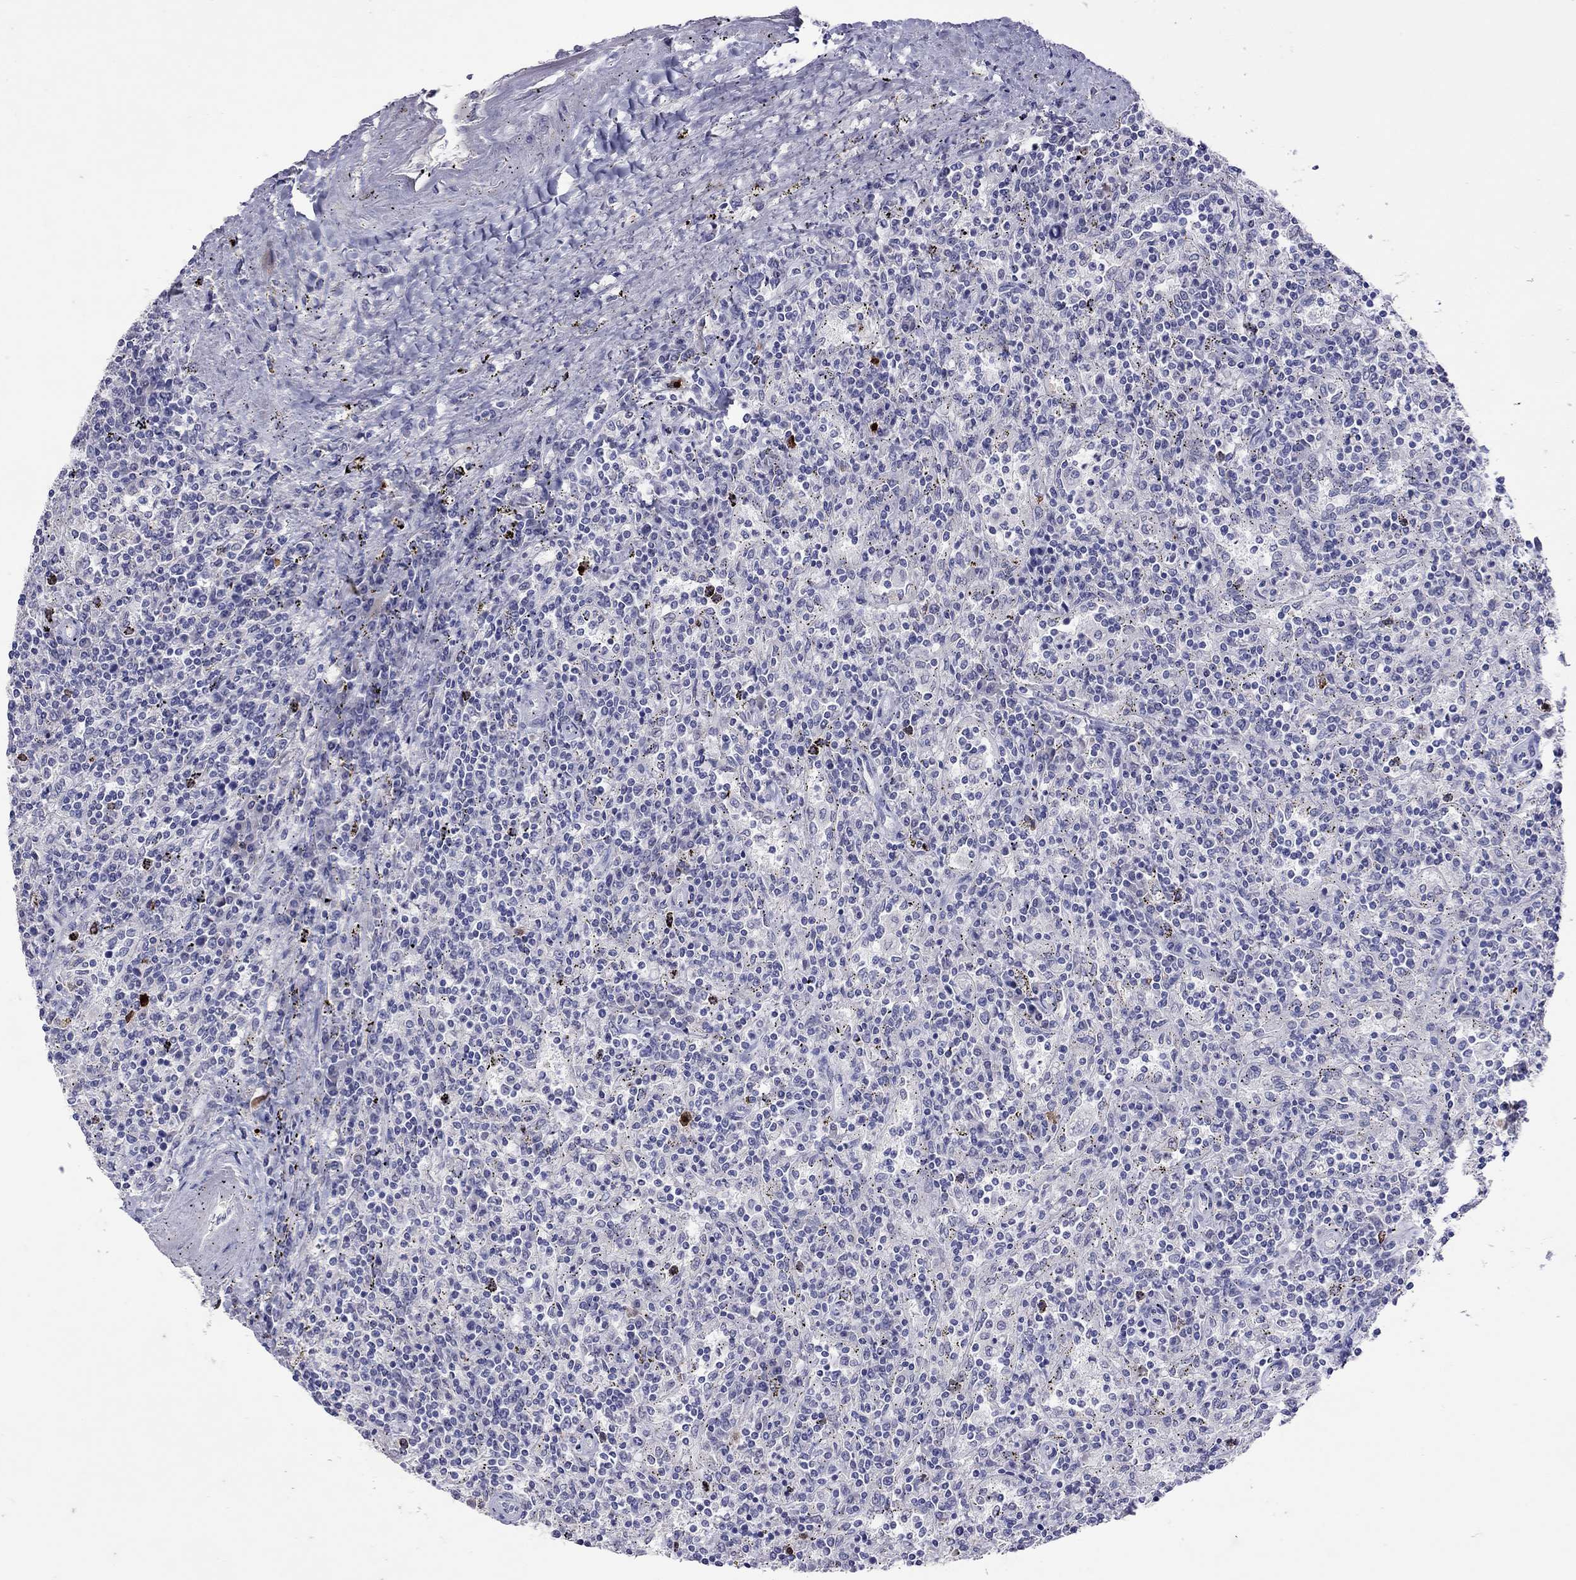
{"staining": {"intensity": "negative", "quantity": "none", "location": "none"}, "tissue": "lymphoma", "cell_type": "Tumor cells", "image_type": "cancer", "snomed": [{"axis": "morphology", "description": "Malignant lymphoma, non-Hodgkin's type, Low grade"}, {"axis": "topography", "description": "Lymph node"}], "caption": "A micrograph of malignant lymphoma, non-Hodgkin's type (low-grade) stained for a protein exhibits no brown staining in tumor cells.", "gene": "SLAMF1", "patient": {"sex": "male", "age": 52}}